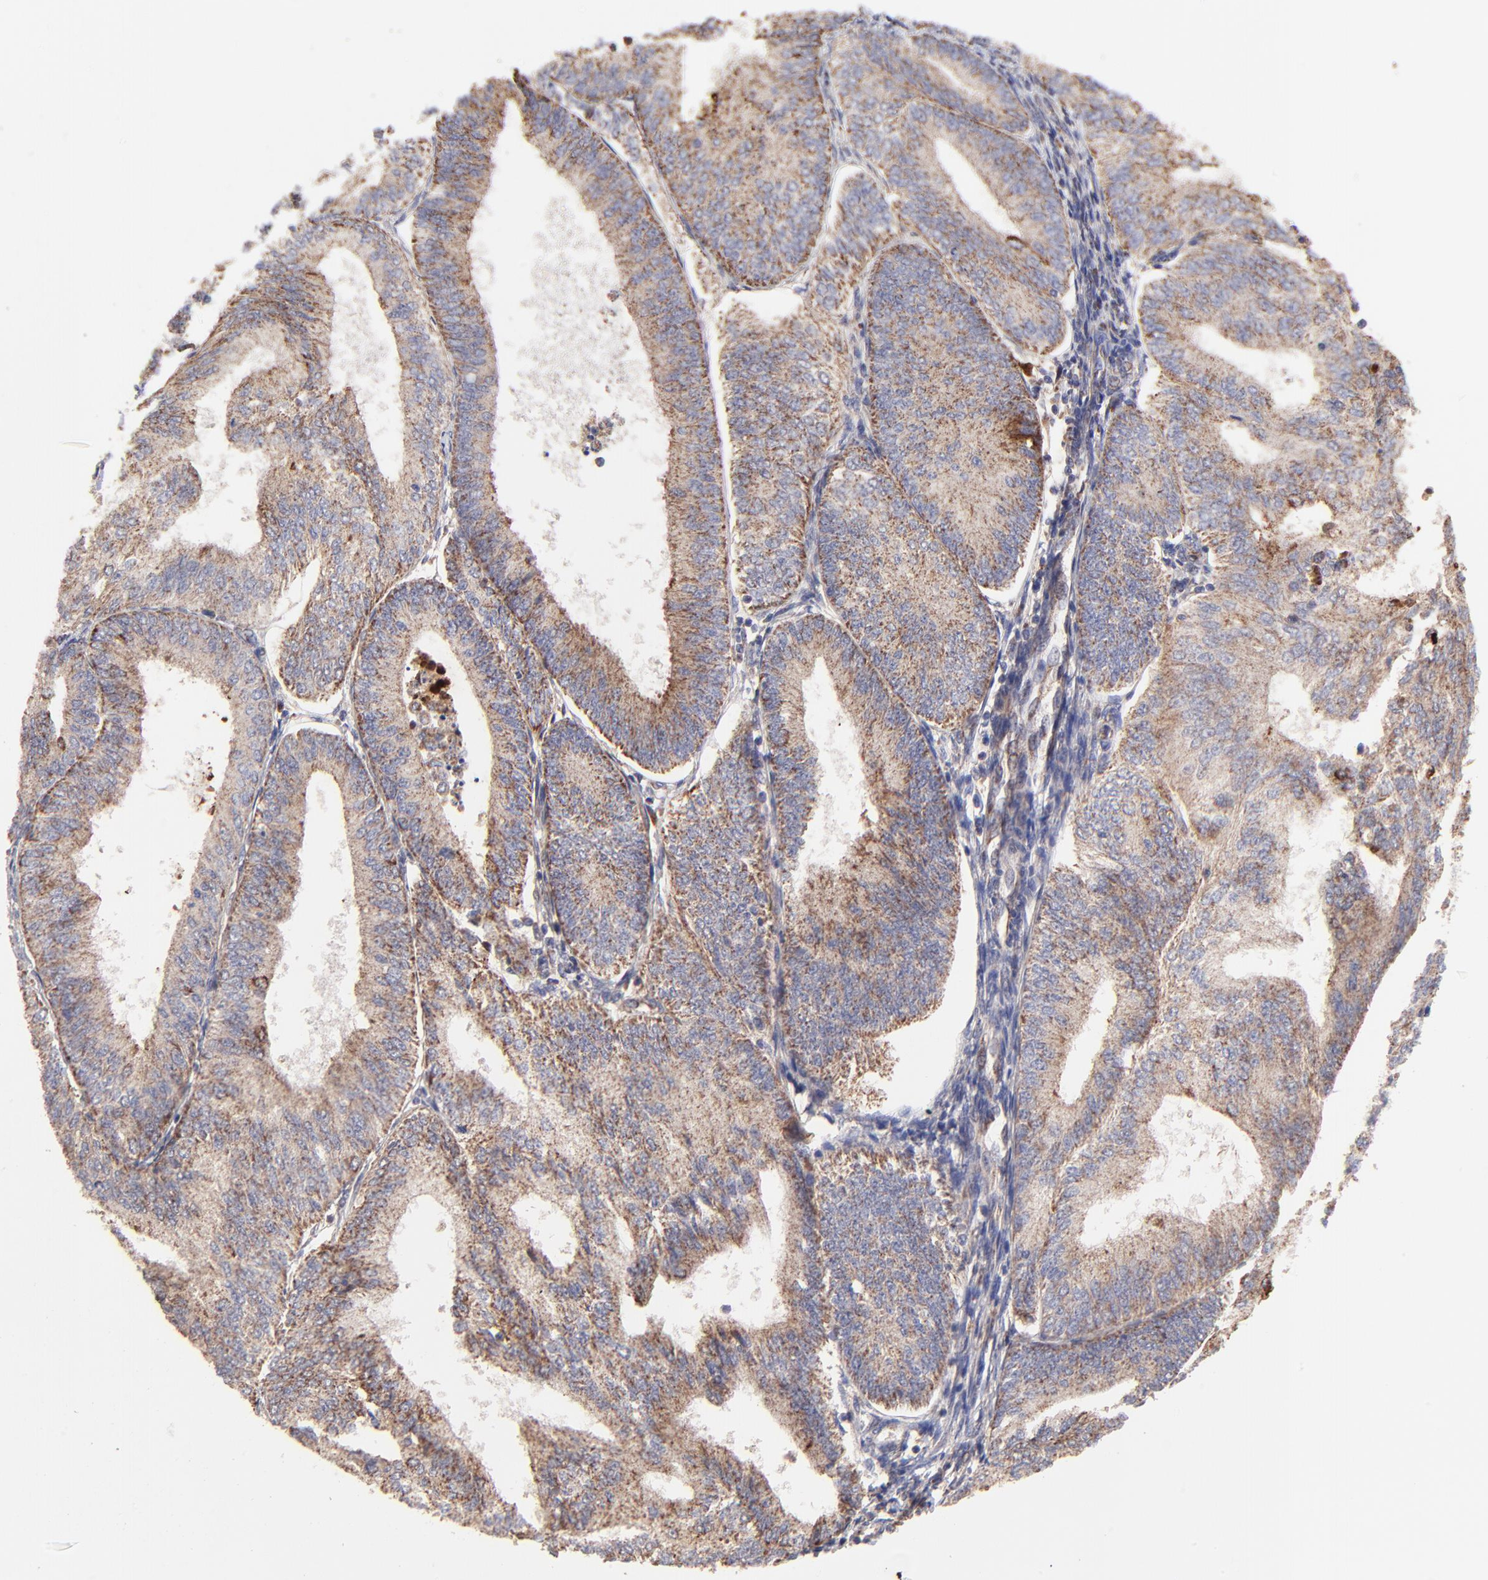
{"staining": {"intensity": "moderate", "quantity": ">75%", "location": "cytoplasmic/membranous"}, "tissue": "endometrial cancer", "cell_type": "Tumor cells", "image_type": "cancer", "snomed": [{"axis": "morphology", "description": "Adenocarcinoma, NOS"}, {"axis": "topography", "description": "Endometrium"}], "caption": "A histopathology image showing moderate cytoplasmic/membranous staining in about >75% of tumor cells in adenocarcinoma (endometrial), as visualized by brown immunohistochemical staining.", "gene": "BAIAP2L2", "patient": {"sex": "female", "age": 55}}